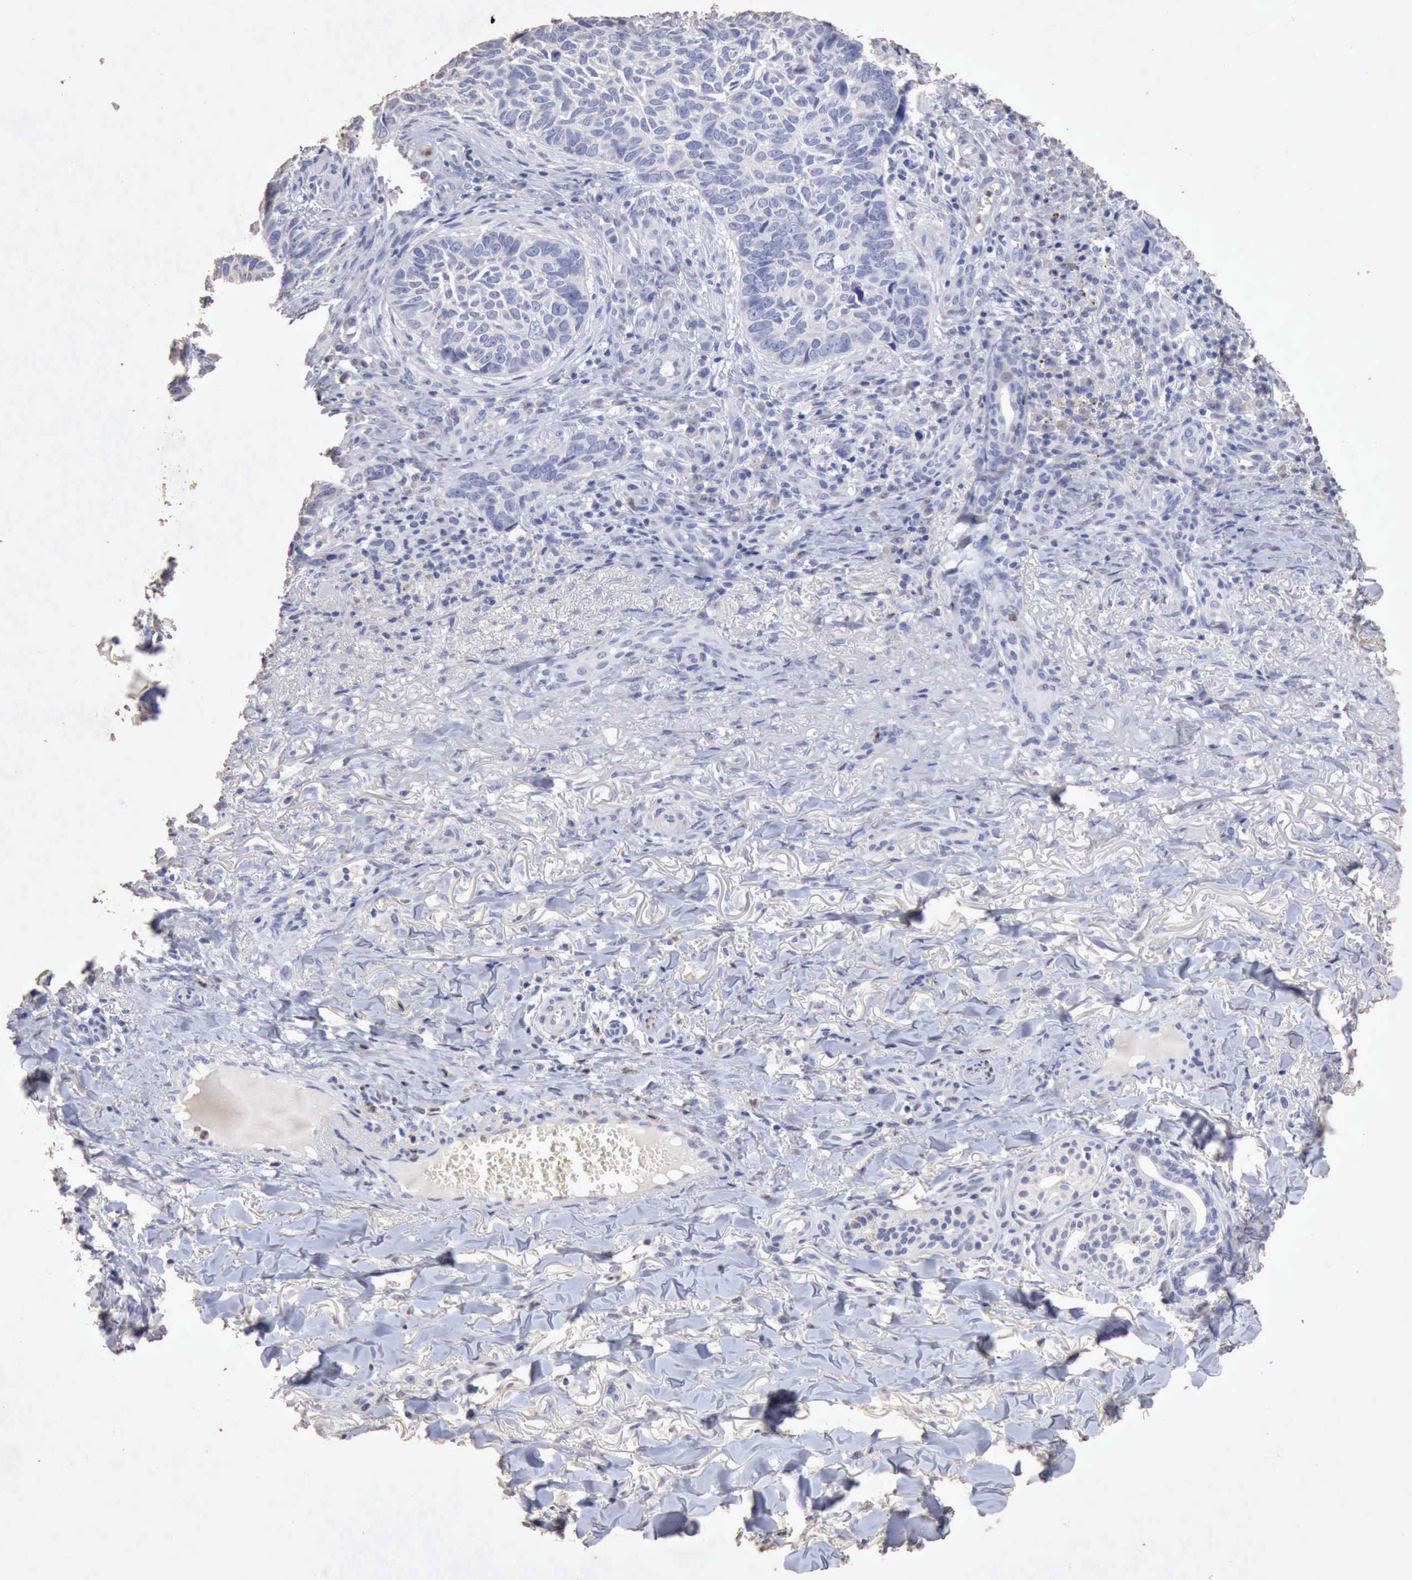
{"staining": {"intensity": "negative", "quantity": "none", "location": "none"}, "tissue": "skin cancer", "cell_type": "Tumor cells", "image_type": "cancer", "snomed": [{"axis": "morphology", "description": "Basal cell carcinoma"}, {"axis": "topography", "description": "Skin"}], "caption": "High power microscopy histopathology image of an immunohistochemistry micrograph of skin basal cell carcinoma, revealing no significant positivity in tumor cells. (Brightfield microscopy of DAB (3,3'-diaminobenzidine) IHC at high magnification).", "gene": "KRT6B", "patient": {"sex": "male", "age": 81}}